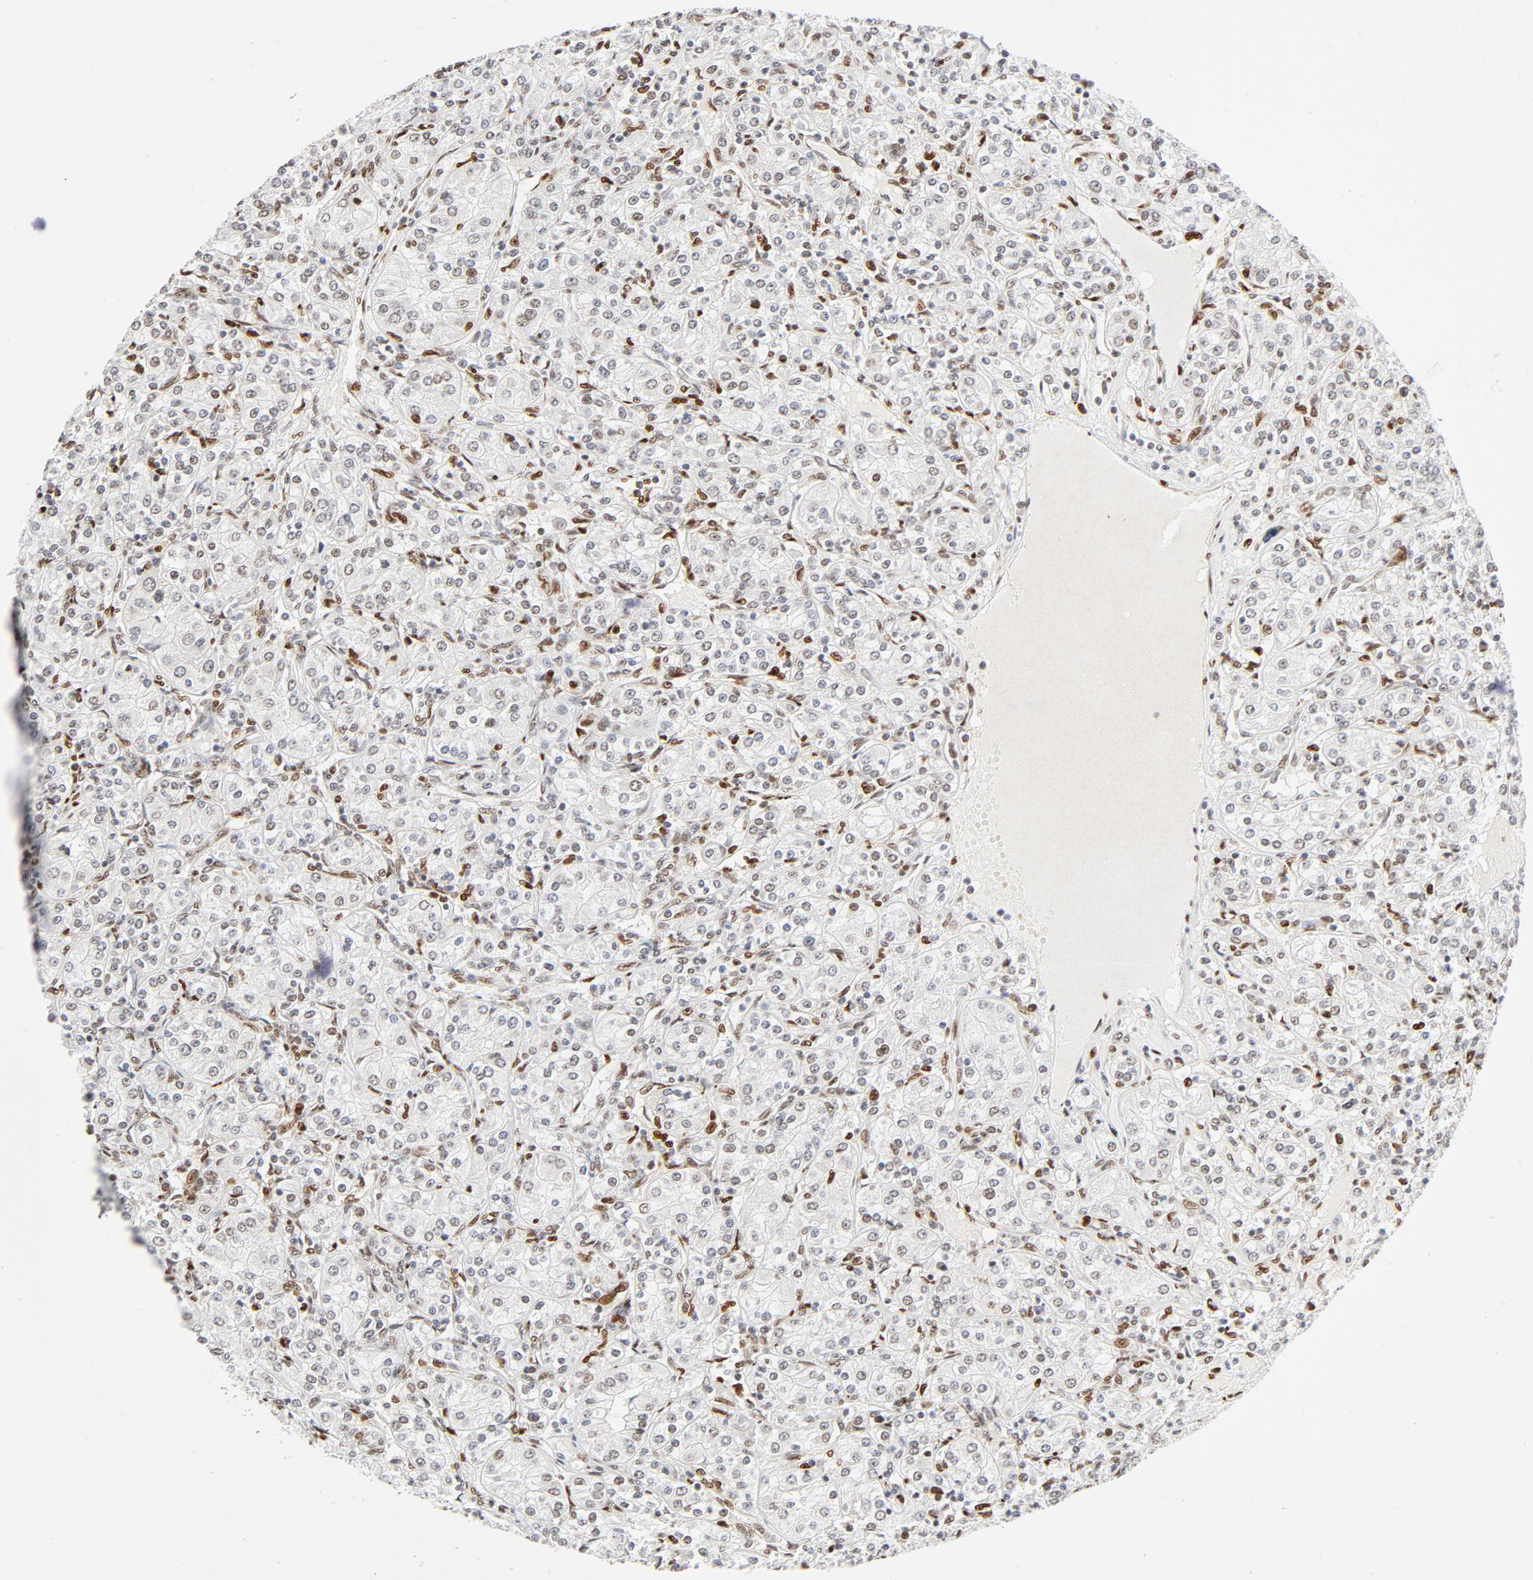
{"staining": {"intensity": "moderate", "quantity": "25%-75%", "location": "nuclear"}, "tissue": "renal cancer", "cell_type": "Tumor cells", "image_type": "cancer", "snomed": [{"axis": "morphology", "description": "Adenocarcinoma, NOS"}, {"axis": "topography", "description": "Kidney"}], "caption": "Immunohistochemistry (IHC) (DAB (3,3'-diaminobenzidine)) staining of human renal adenocarcinoma demonstrates moderate nuclear protein expression in about 25%-75% of tumor cells.", "gene": "MEF2A", "patient": {"sex": "male", "age": 77}}